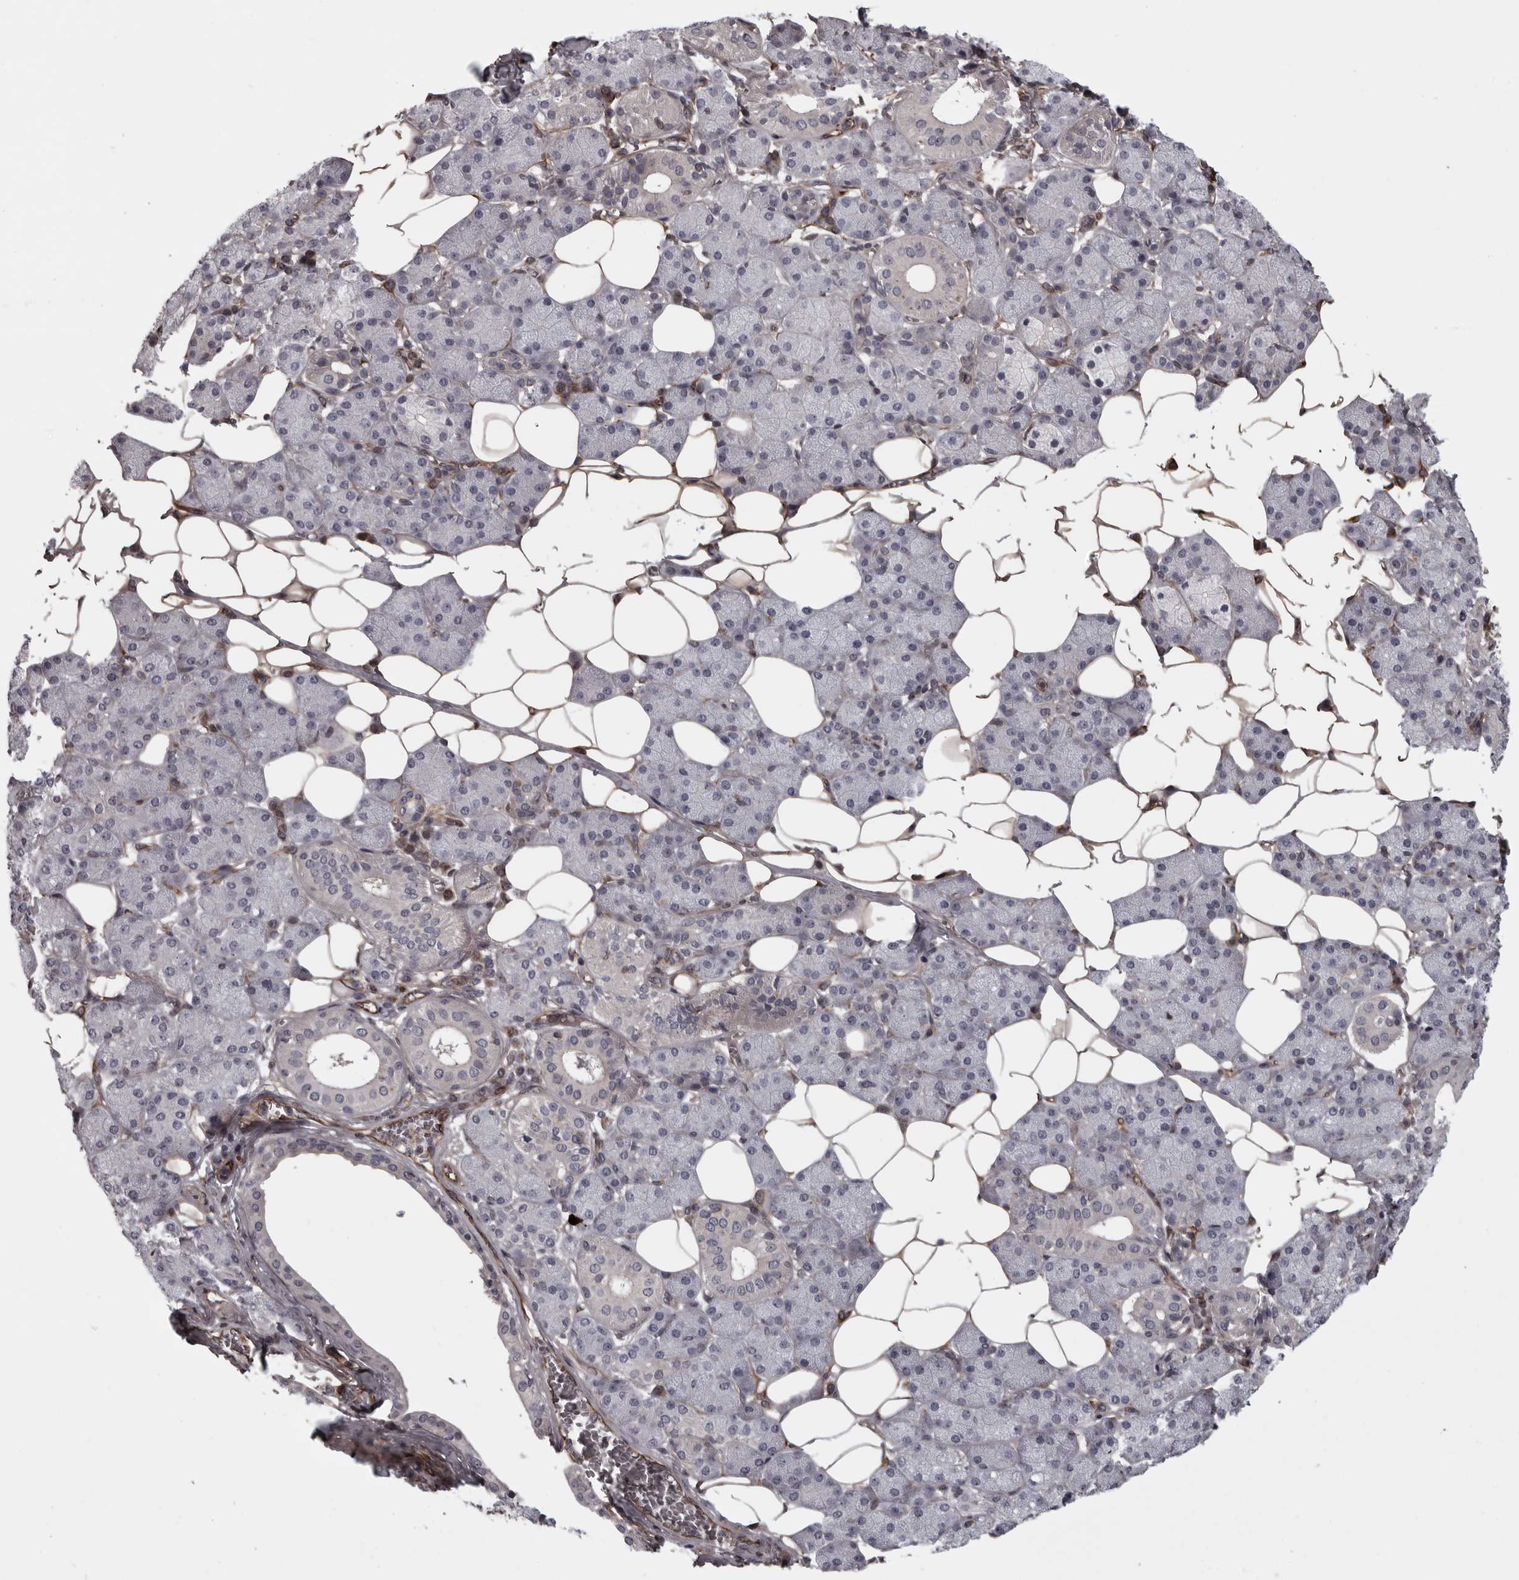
{"staining": {"intensity": "negative", "quantity": "none", "location": "none"}, "tissue": "salivary gland", "cell_type": "Glandular cells", "image_type": "normal", "snomed": [{"axis": "morphology", "description": "Normal tissue, NOS"}, {"axis": "topography", "description": "Salivary gland"}], "caption": "A high-resolution micrograph shows immunohistochemistry (IHC) staining of unremarkable salivary gland, which demonstrates no significant expression in glandular cells. (DAB (3,3'-diaminobenzidine) immunohistochemistry (IHC) visualized using brightfield microscopy, high magnification).", "gene": "FAAP100", "patient": {"sex": "female", "age": 33}}